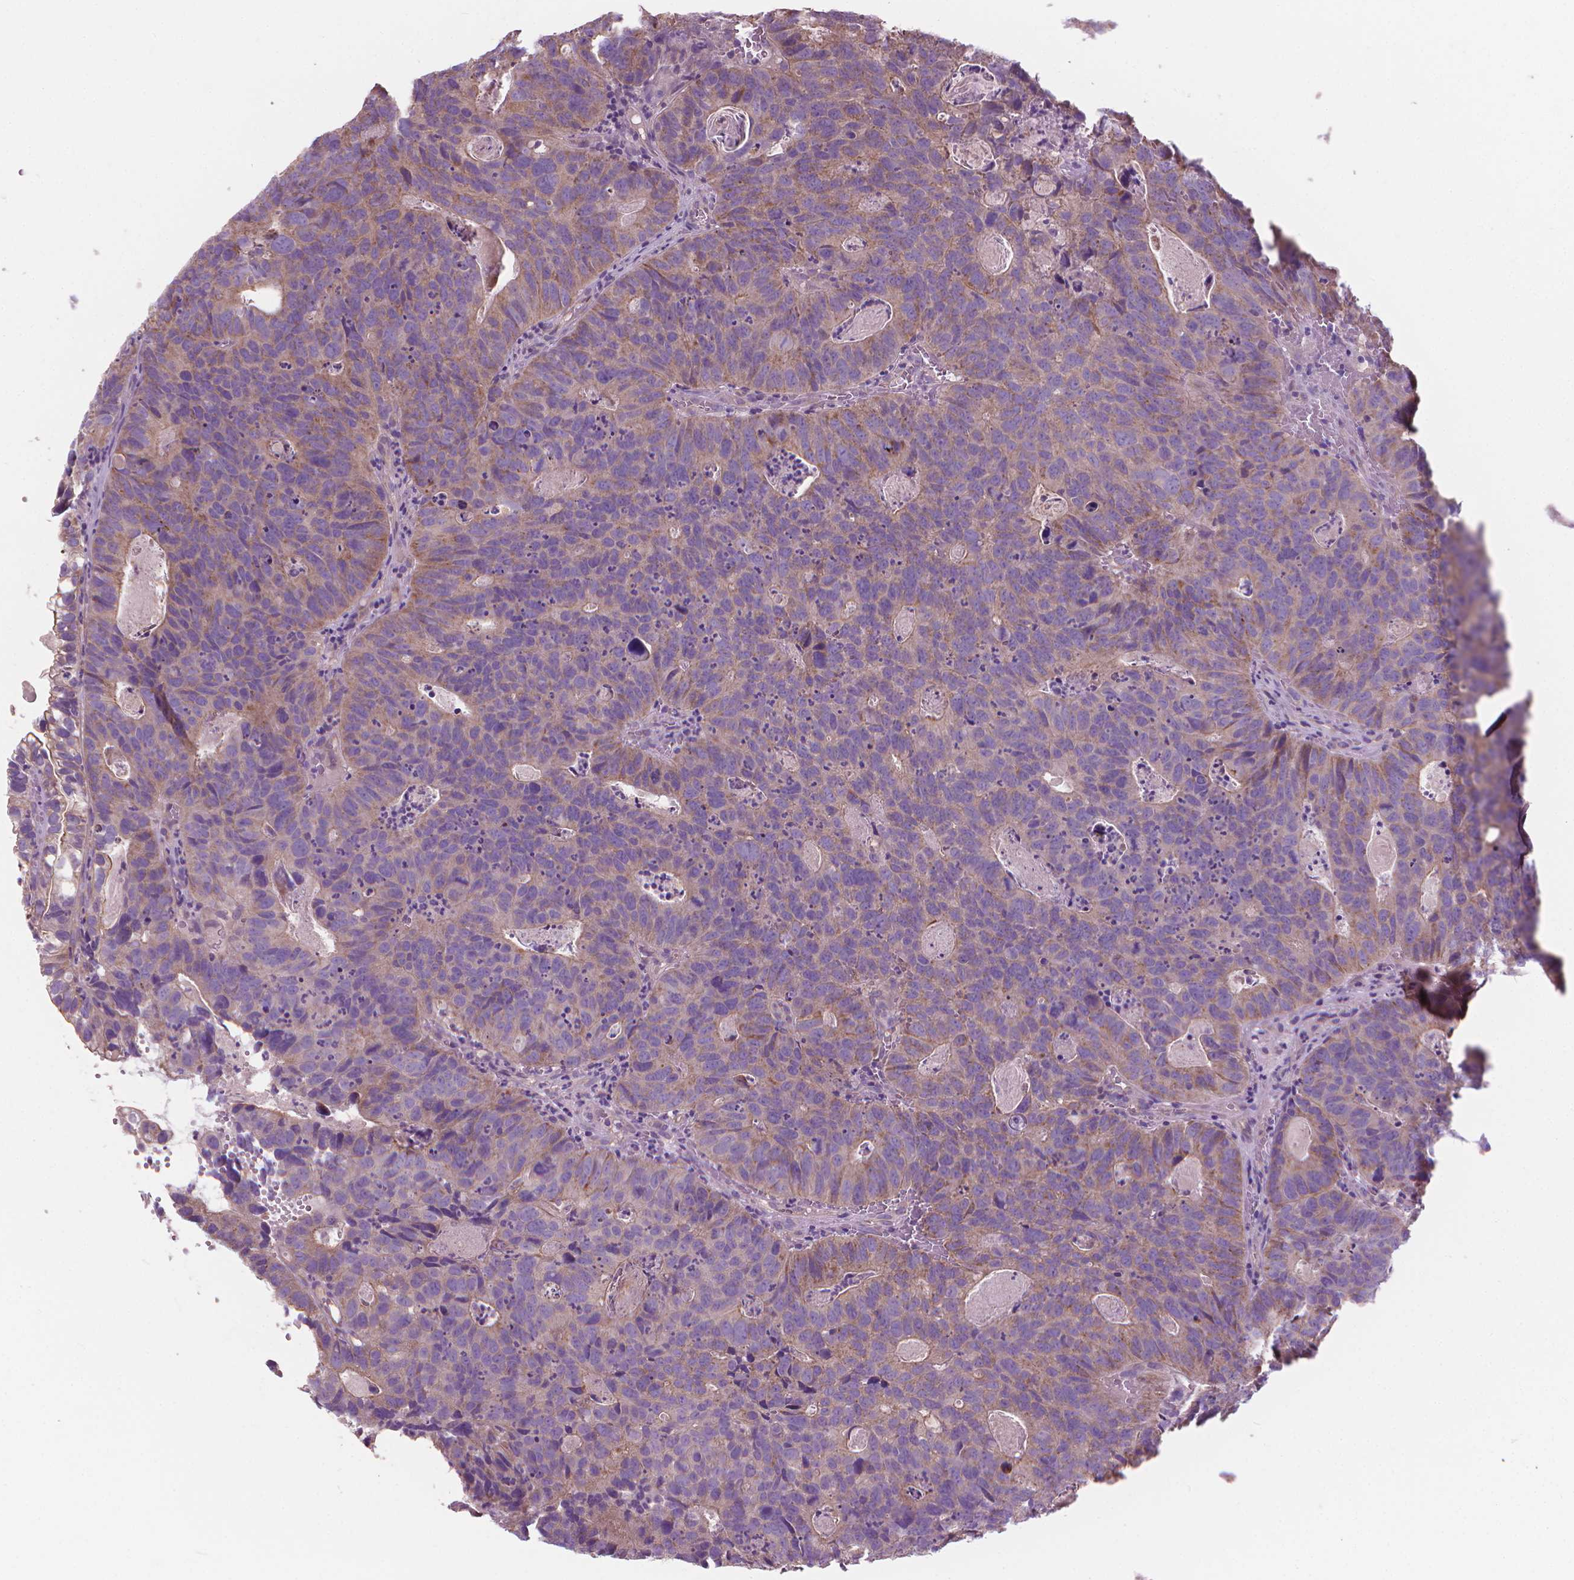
{"staining": {"intensity": "weak", "quantity": ">75%", "location": "cytoplasmic/membranous"}, "tissue": "head and neck cancer", "cell_type": "Tumor cells", "image_type": "cancer", "snomed": [{"axis": "morphology", "description": "Adenocarcinoma, NOS"}, {"axis": "topography", "description": "Head-Neck"}], "caption": "Weak cytoplasmic/membranous expression for a protein is identified in approximately >75% of tumor cells of head and neck cancer using IHC.", "gene": "RIIAD1", "patient": {"sex": "male", "age": 62}}